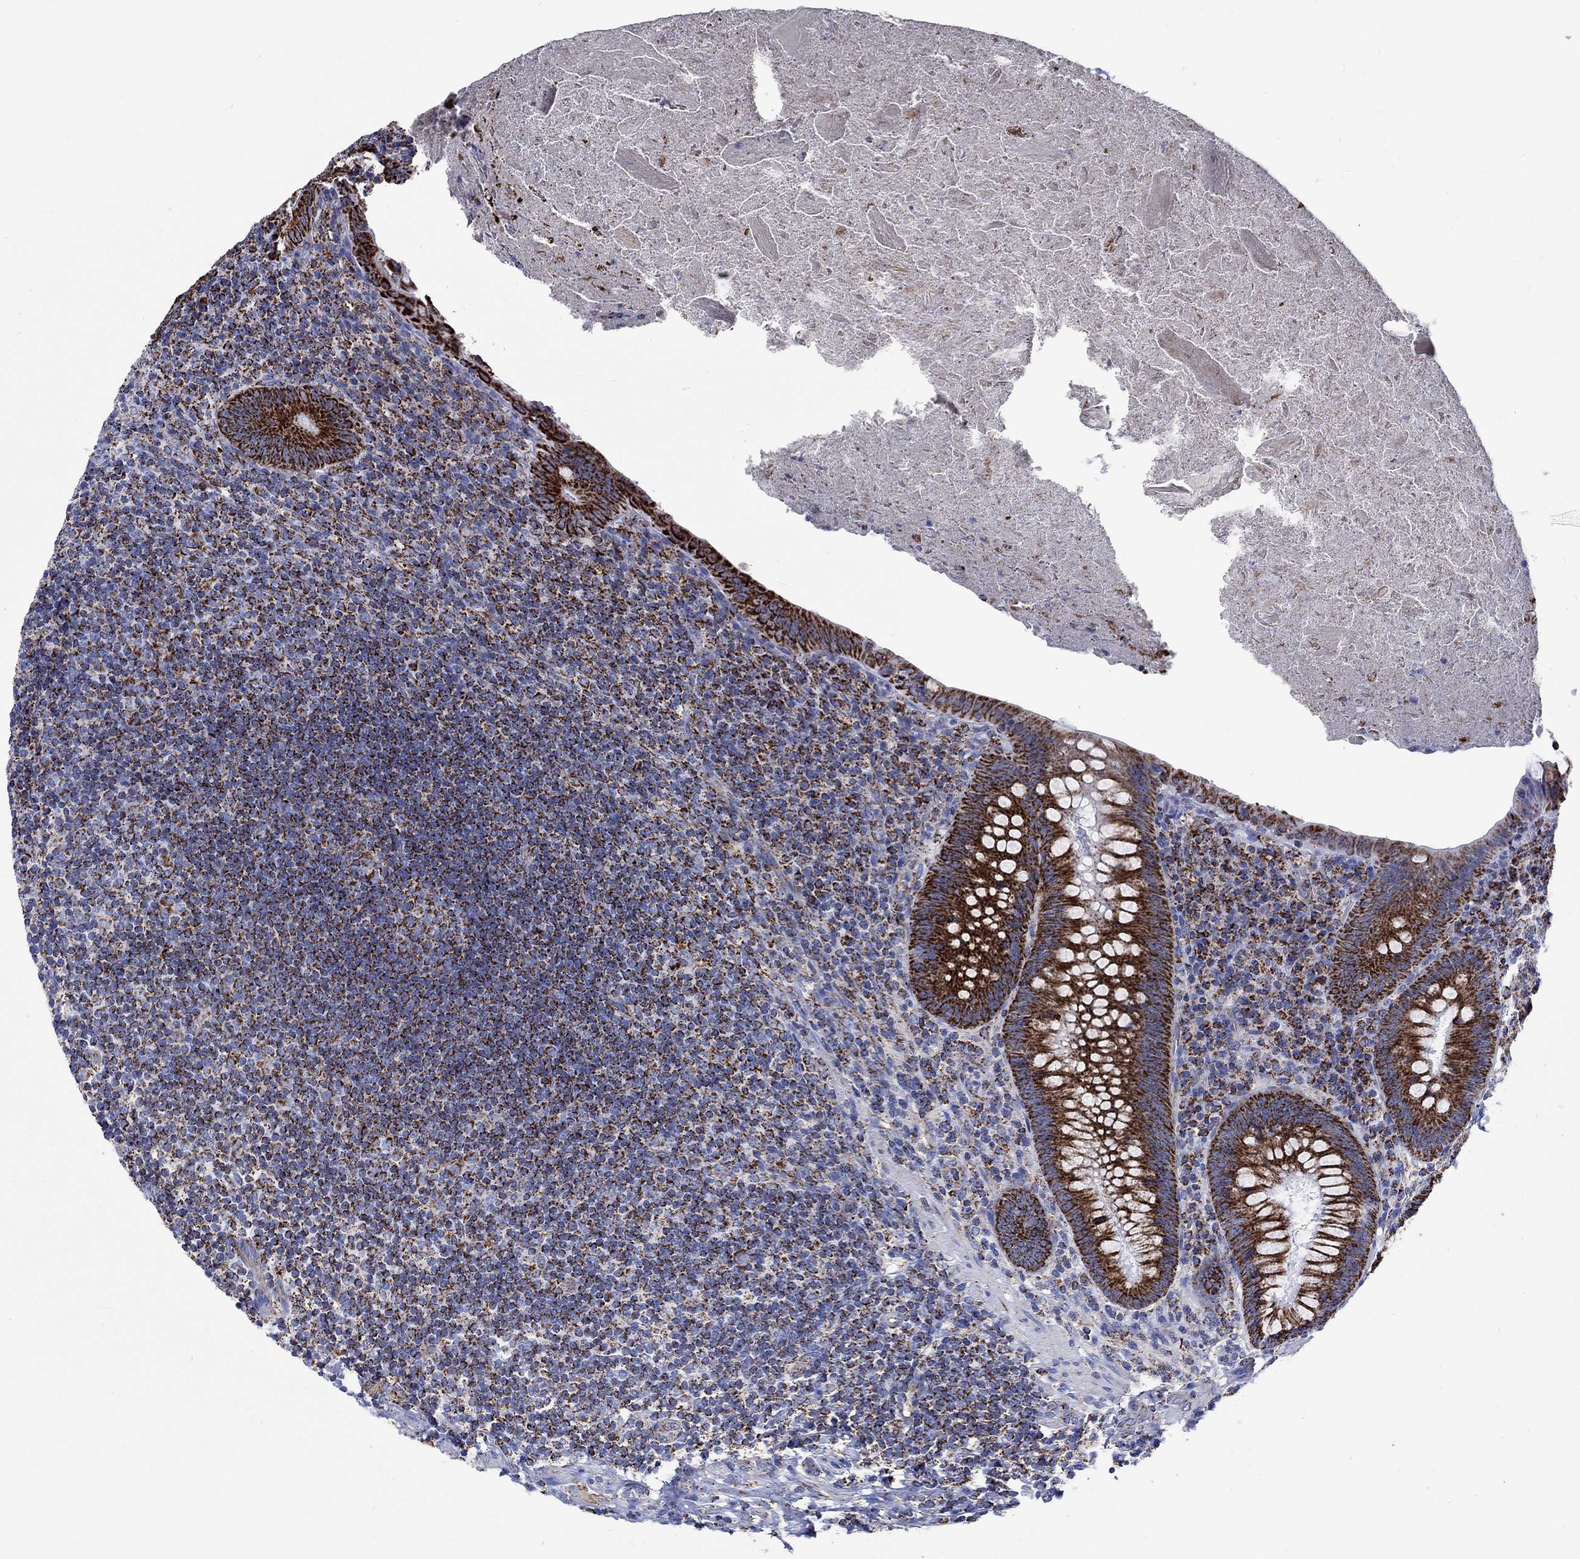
{"staining": {"intensity": "strong", "quantity": ">75%", "location": "cytoplasmic/membranous"}, "tissue": "appendix", "cell_type": "Glandular cells", "image_type": "normal", "snomed": [{"axis": "morphology", "description": "Normal tissue, NOS"}, {"axis": "topography", "description": "Appendix"}], "caption": "DAB immunohistochemical staining of benign human appendix exhibits strong cytoplasmic/membranous protein staining in about >75% of glandular cells.", "gene": "RCE1", "patient": {"sex": "male", "age": 47}}